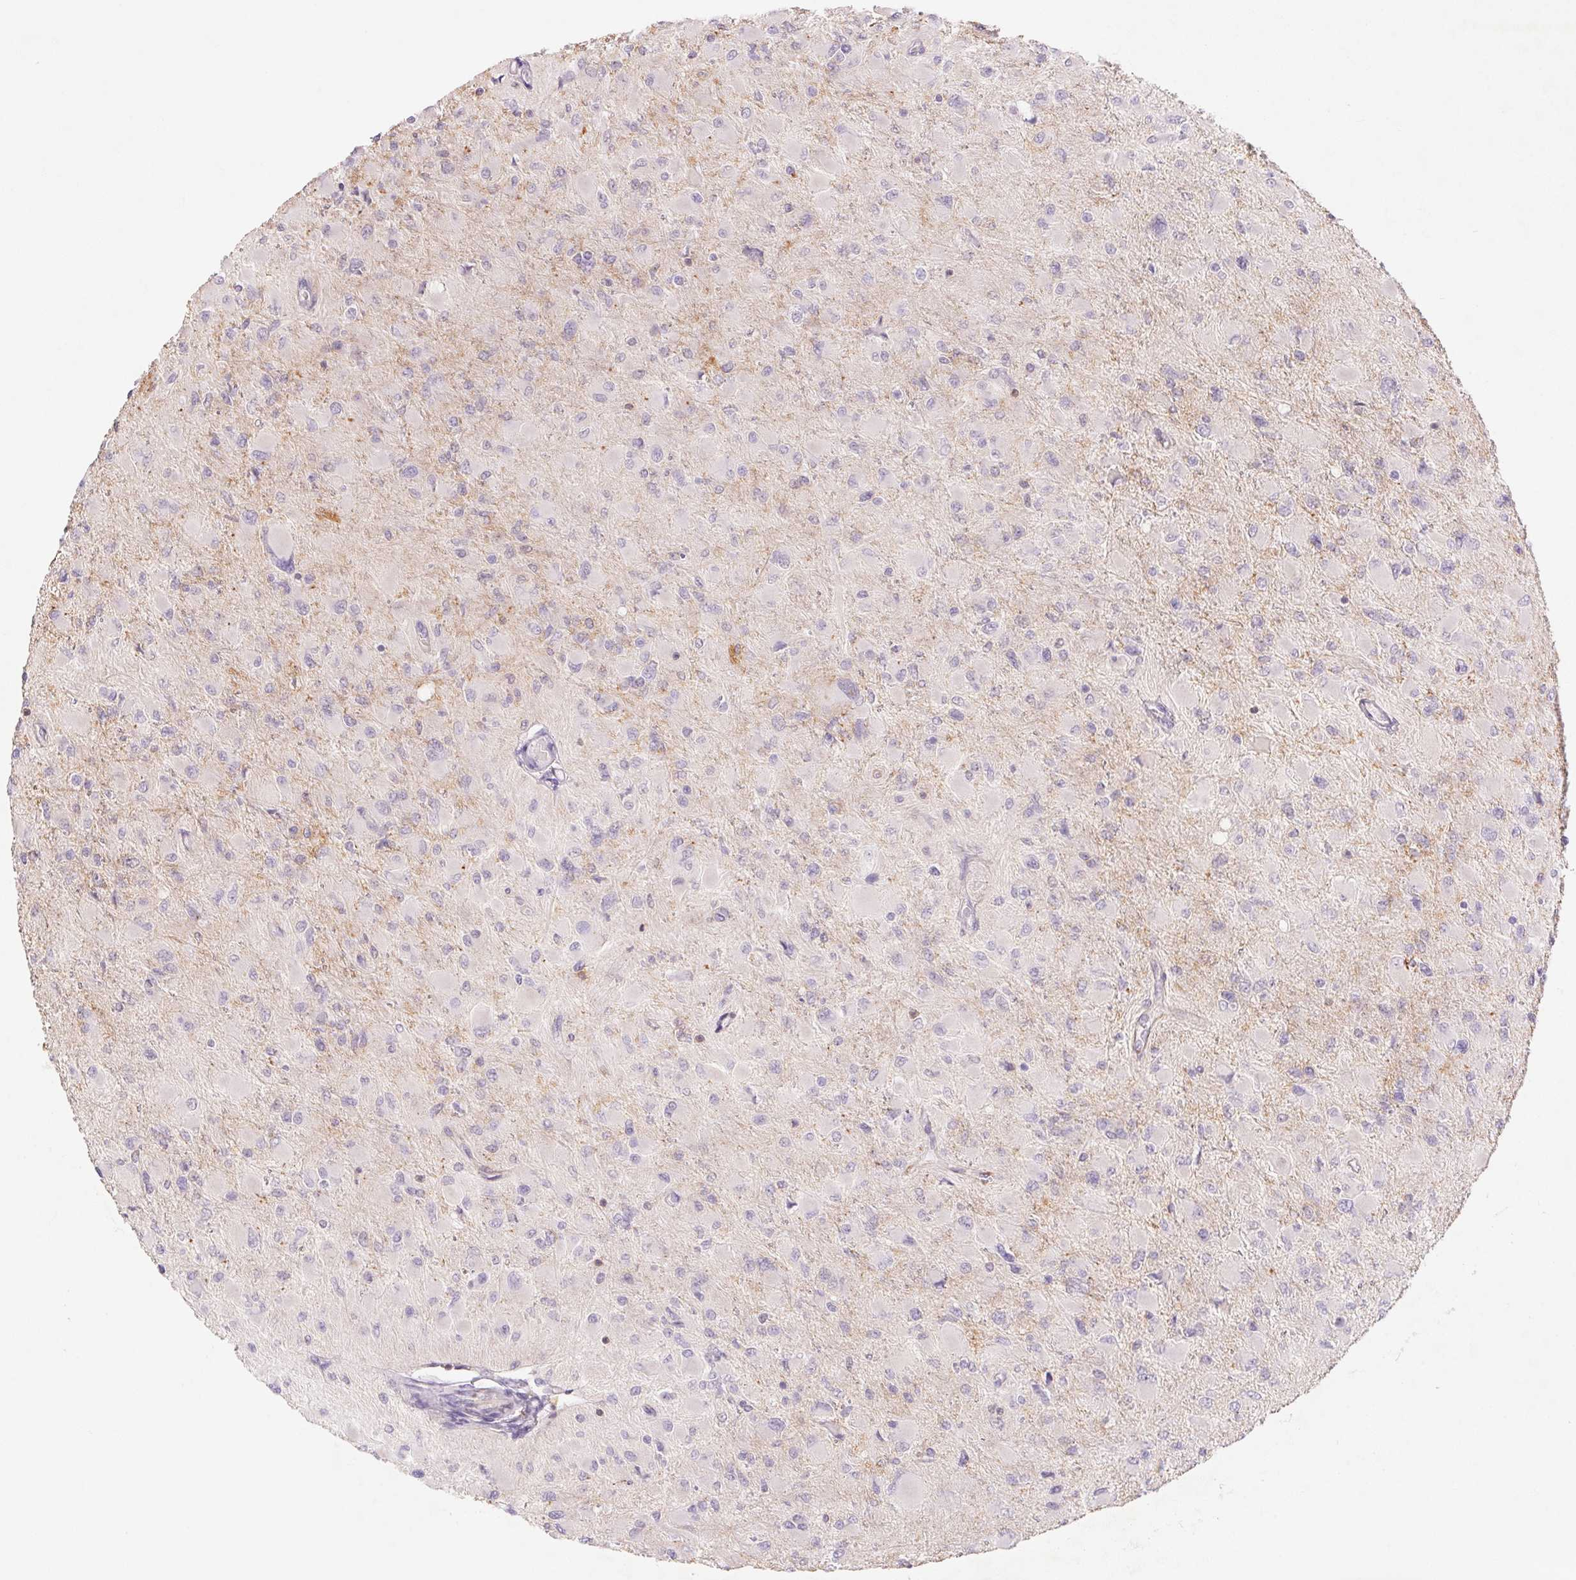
{"staining": {"intensity": "negative", "quantity": "none", "location": "none"}, "tissue": "glioma", "cell_type": "Tumor cells", "image_type": "cancer", "snomed": [{"axis": "morphology", "description": "Glioma, malignant, High grade"}, {"axis": "topography", "description": "Cerebral cortex"}], "caption": "Immunohistochemistry image of human glioma stained for a protein (brown), which displays no expression in tumor cells.", "gene": "KIF26A", "patient": {"sex": "female", "age": 36}}